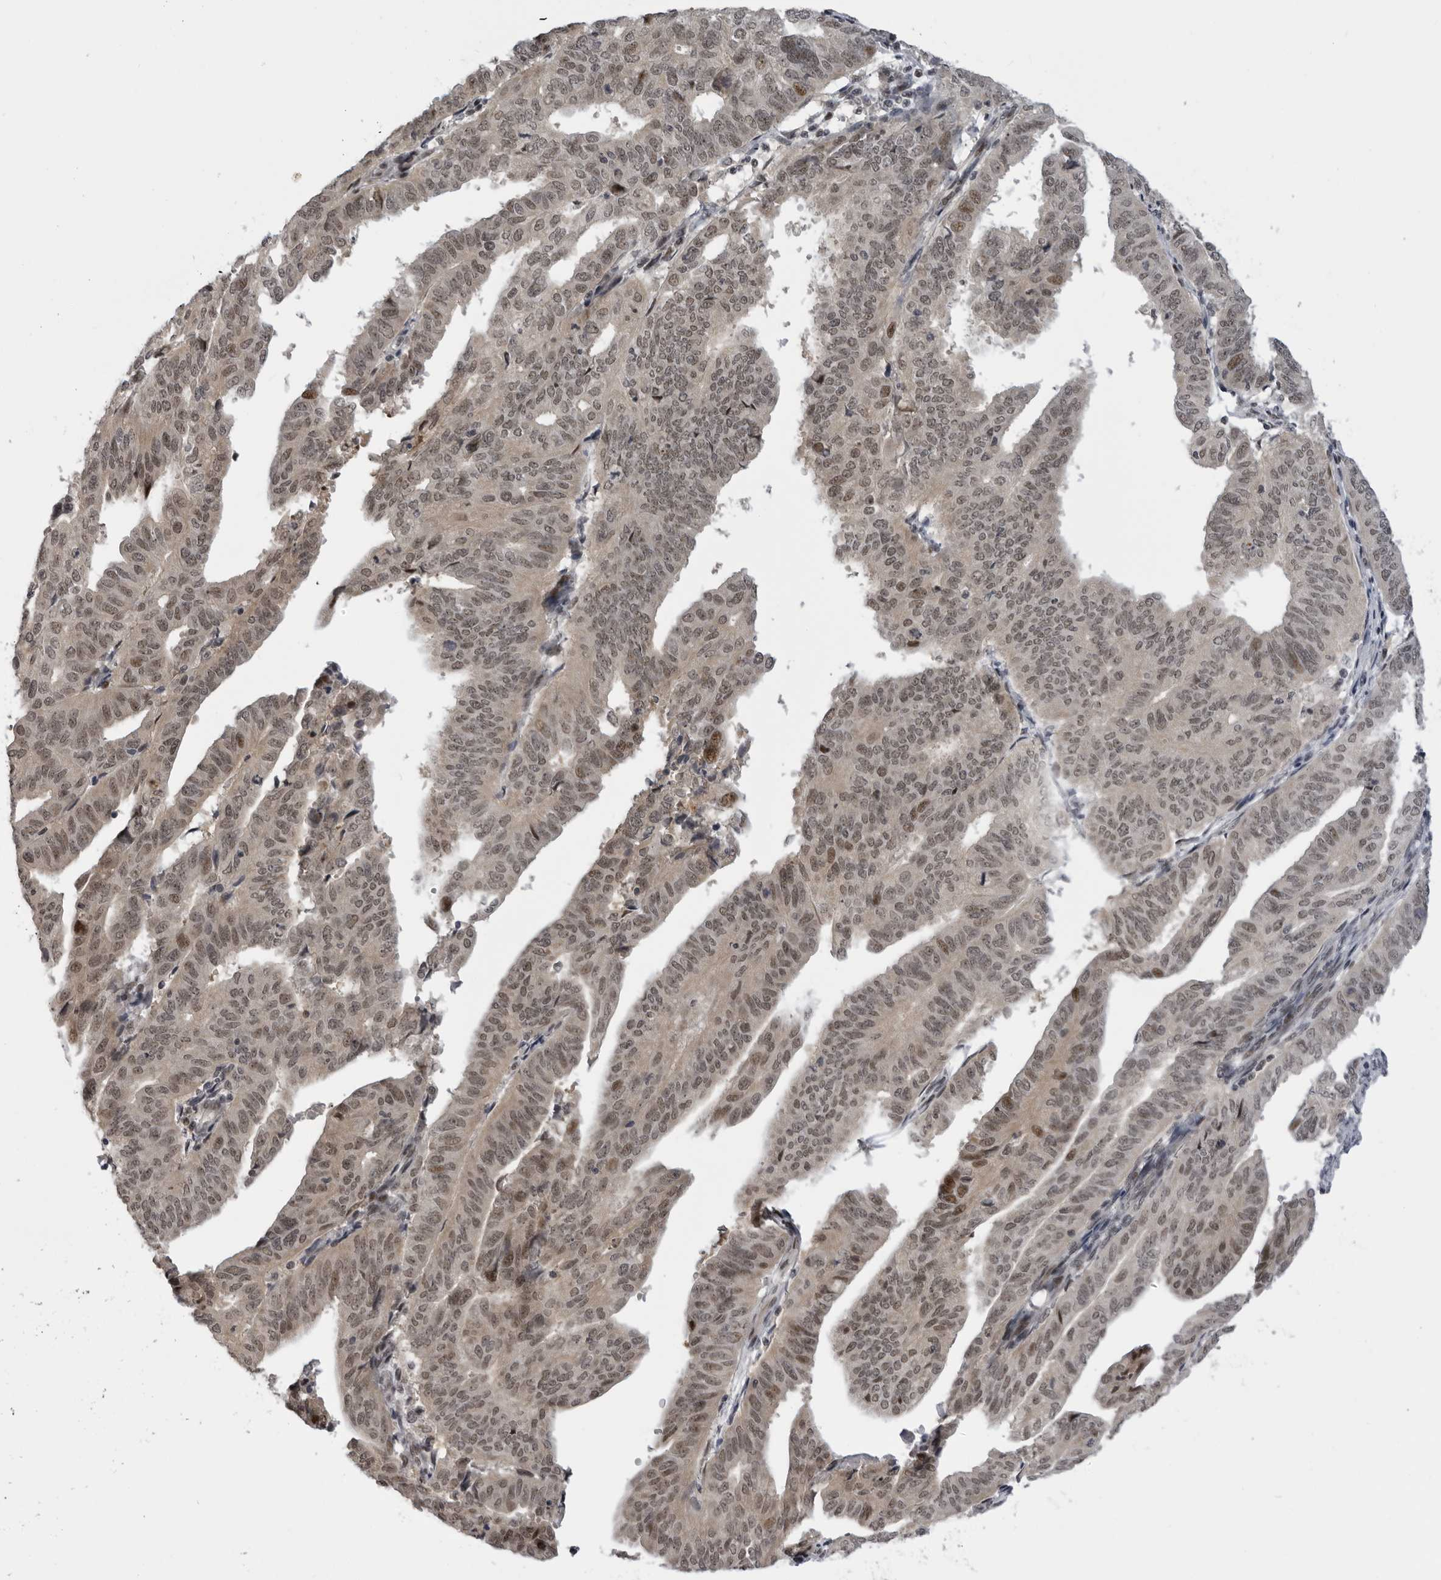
{"staining": {"intensity": "weak", "quantity": ">75%", "location": "nuclear"}, "tissue": "endometrial cancer", "cell_type": "Tumor cells", "image_type": "cancer", "snomed": [{"axis": "morphology", "description": "Adenocarcinoma, NOS"}, {"axis": "topography", "description": "Uterus"}], "caption": "Immunohistochemistry of adenocarcinoma (endometrial) reveals low levels of weak nuclear expression in approximately >75% of tumor cells.", "gene": "ALPK2", "patient": {"sex": "female", "age": 77}}